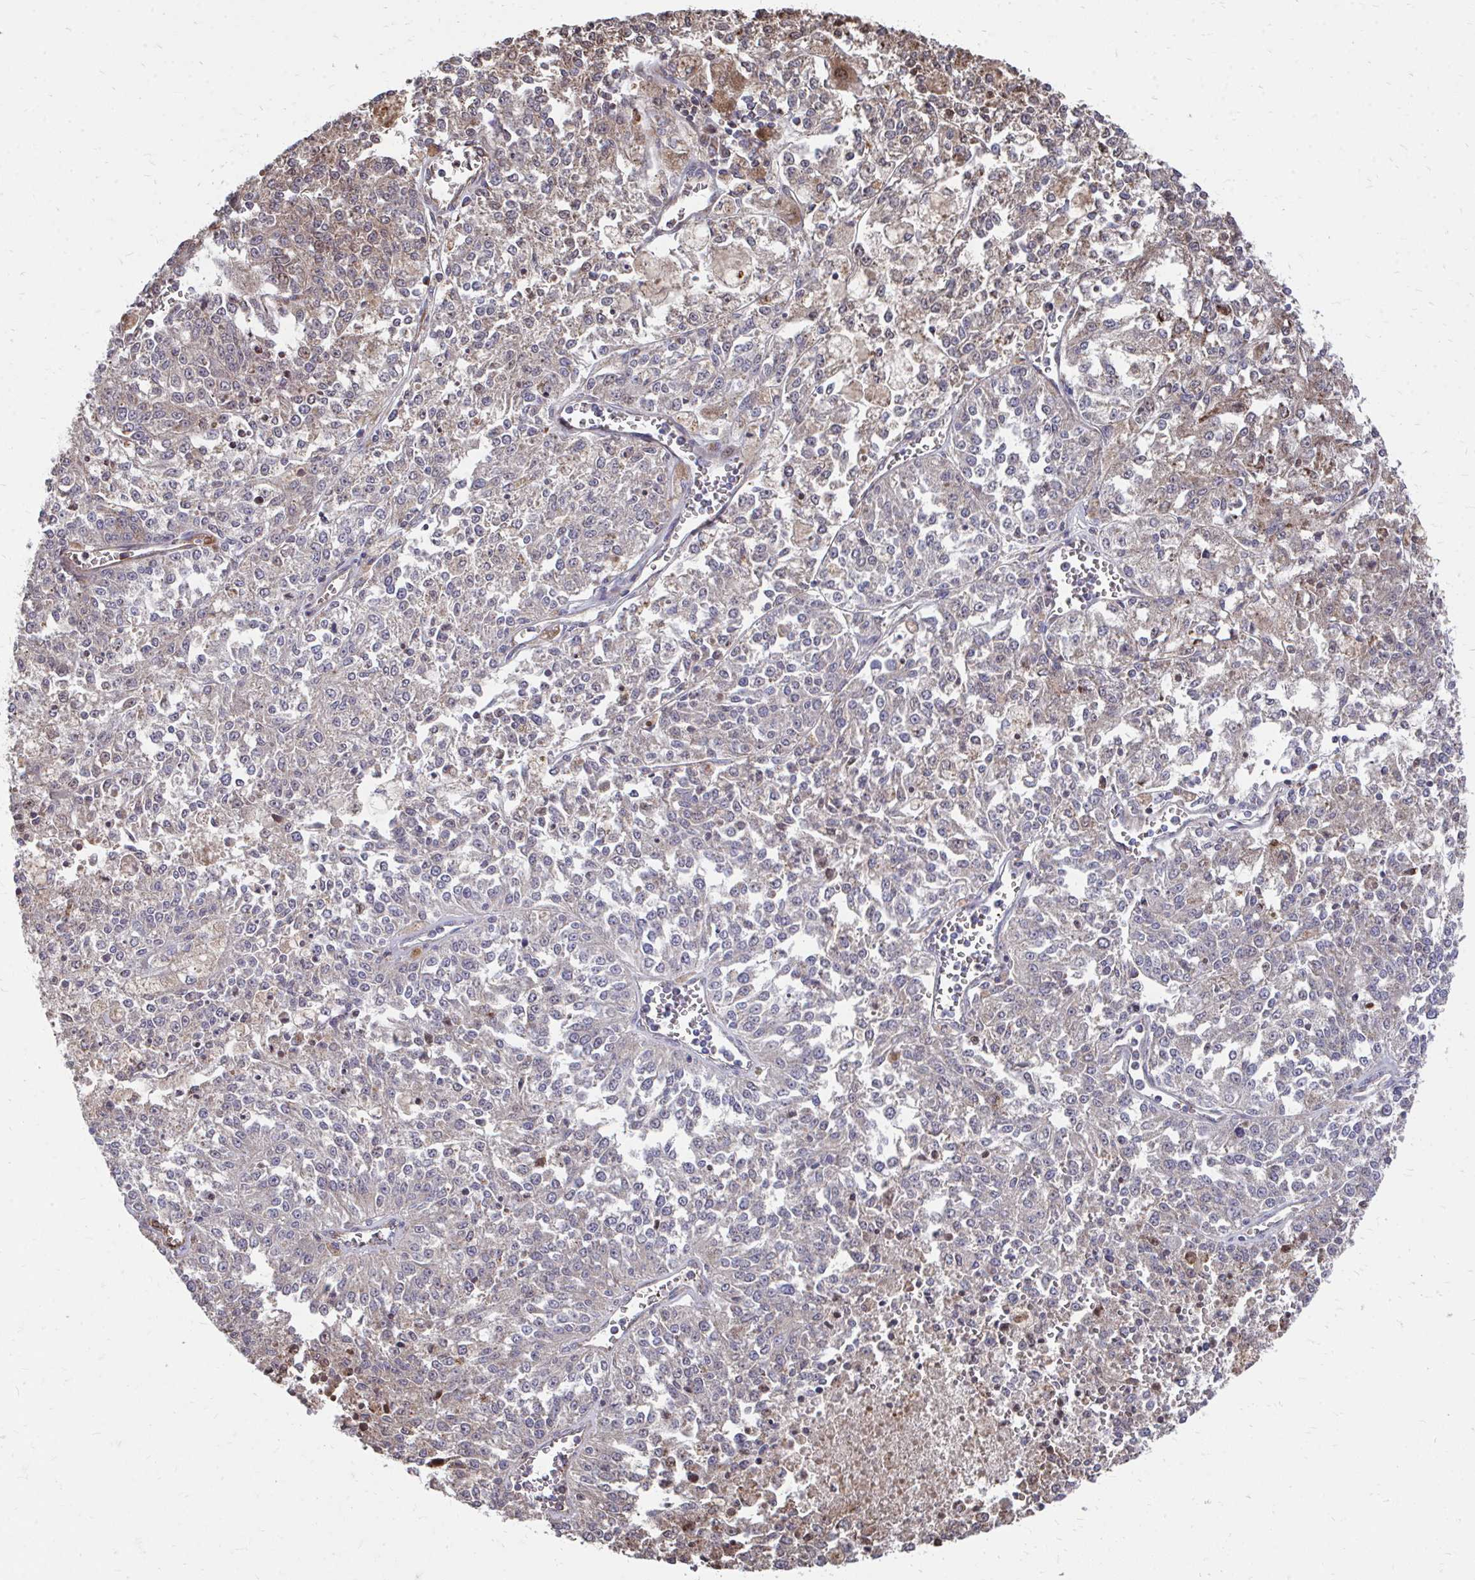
{"staining": {"intensity": "weak", "quantity": "<25%", "location": "cytoplasmic/membranous"}, "tissue": "melanoma", "cell_type": "Tumor cells", "image_type": "cancer", "snomed": [{"axis": "morphology", "description": "Malignant melanoma, NOS"}, {"axis": "topography", "description": "Skin"}], "caption": "High magnification brightfield microscopy of malignant melanoma stained with DAB (3,3'-diaminobenzidine) (brown) and counterstained with hematoxylin (blue): tumor cells show no significant staining.", "gene": "FAM89A", "patient": {"sex": "female", "age": 64}}